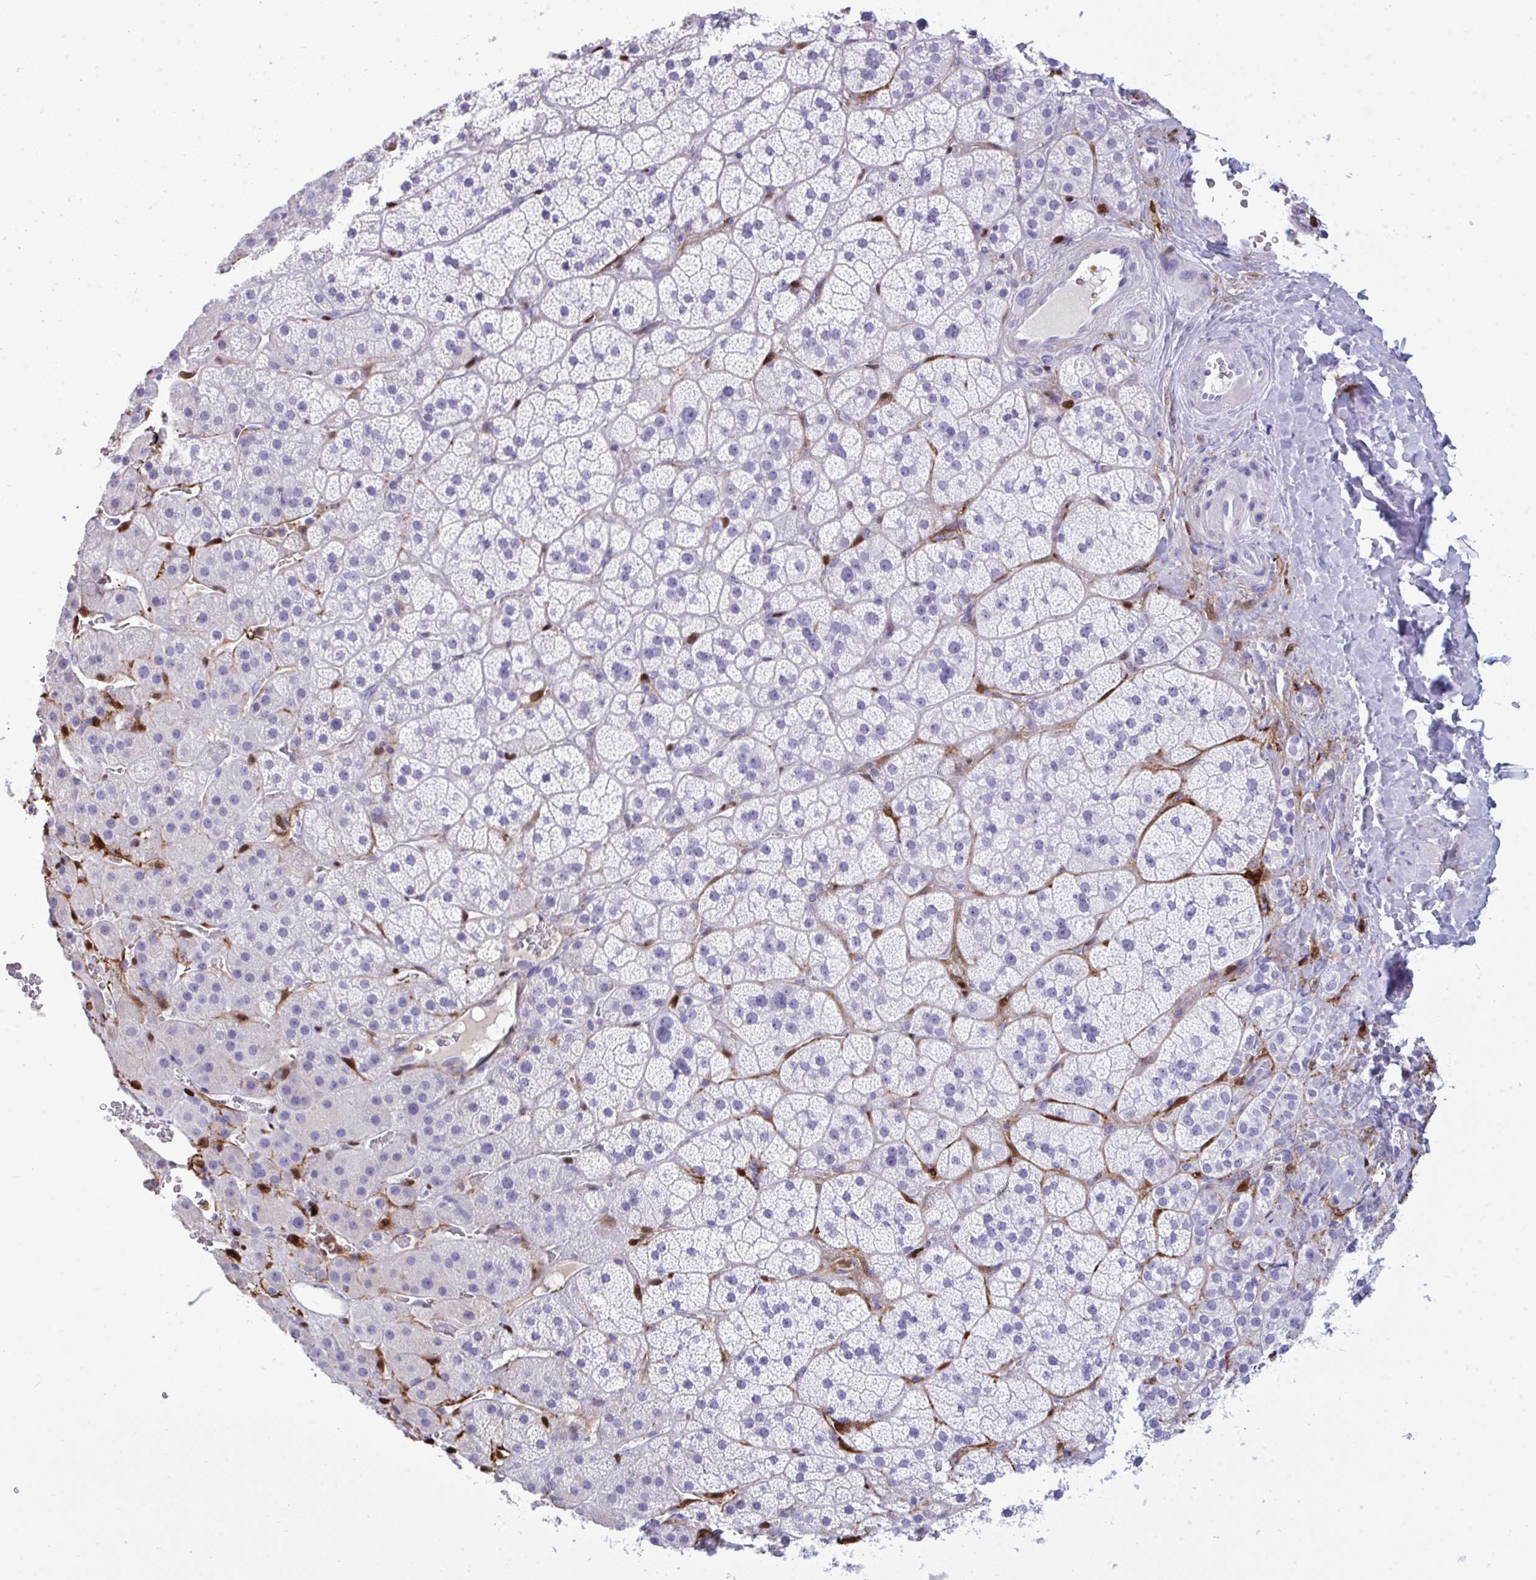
{"staining": {"intensity": "negative", "quantity": "none", "location": "none"}, "tissue": "adrenal gland", "cell_type": "Glandular cells", "image_type": "normal", "snomed": [{"axis": "morphology", "description": "Normal tissue, NOS"}, {"axis": "topography", "description": "Adrenal gland"}], "caption": "Protein analysis of normal adrenal gland exhibits no significant expression in glandular cells.", "gene": "ARHGAP42", "patient": {"sex": "male", "age": 57}}